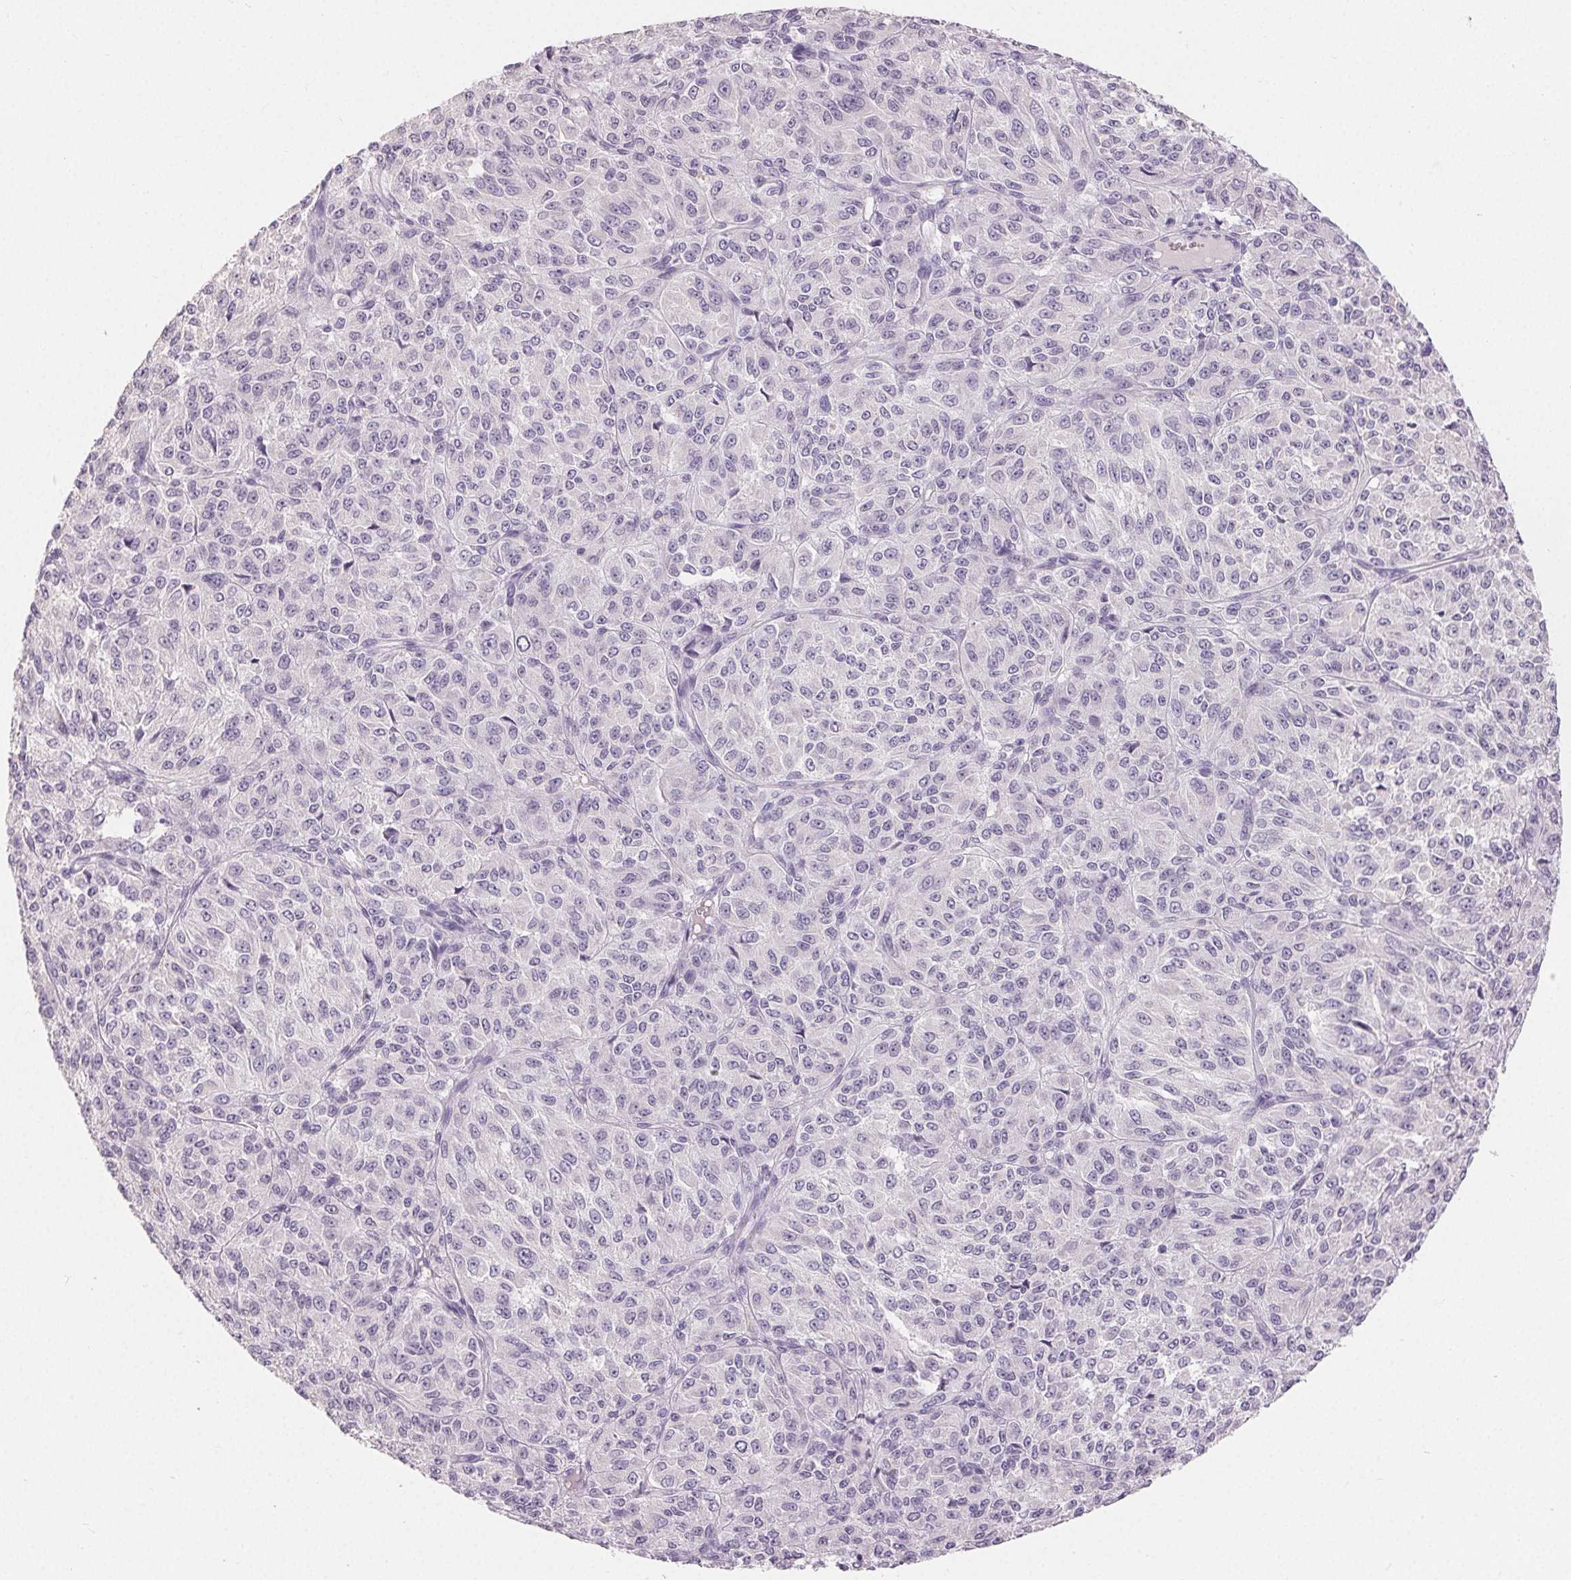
{"staining": {"intensity": "negative", "quantity": "none", "location": "none"}, "tissue": "melanoma", "cell_type": "Tumor cells", "image_type": "cancer", "snomed": [{"axis": "morphology", "description": "Malignant melanoma, Metastatic site"}, {"axis": "topography", "description": "Brain"}], "caption": "Malignant melanoma (metastatic site) stained for a protein using immunohistochemistry displays no positivity tumor cells.", "gene": "SFTPD", "patient": {"sex": "female", "age": 56}}